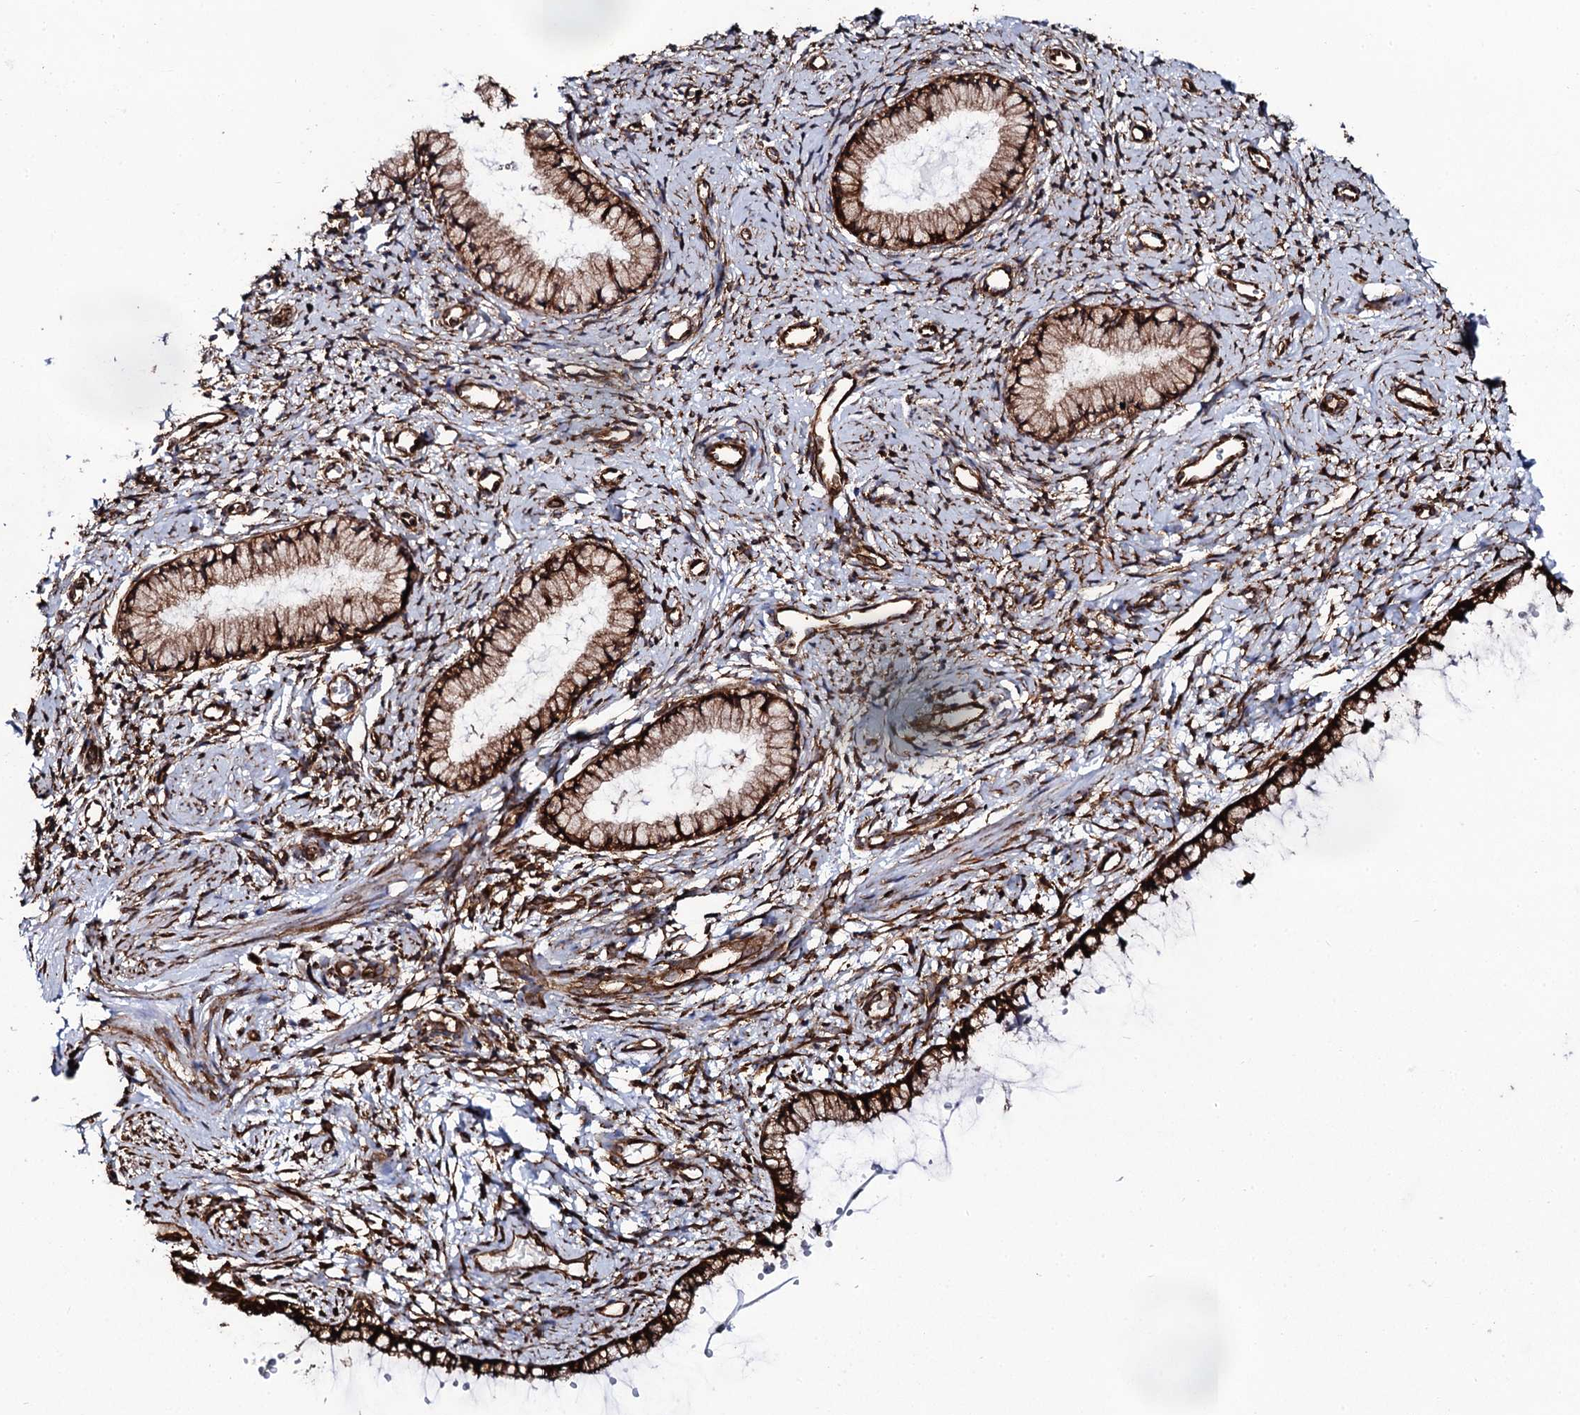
{"staining": {"intensity": "strong", "quantity": ">75%", "location": "cytoplasmic/membranous"}, "tissue": "cervix", "cell_type": "Glandular cells", "image_type": "normal", "snomed": [{"axis": "morphology", "description": "Normal tissue, NOS"}, {"axis": "topography", "description": "Cervix"}], "caption": "Immunohistochemistry (IHC) image of unremarkable human cervix stained for a protein (brown), which reveals high levels of strong cytoplasmic/membranous expression in approximately >75% of glandular cells.", "gene": "SPTY2D1", "patient": {"sex": "female", "age": 57}}